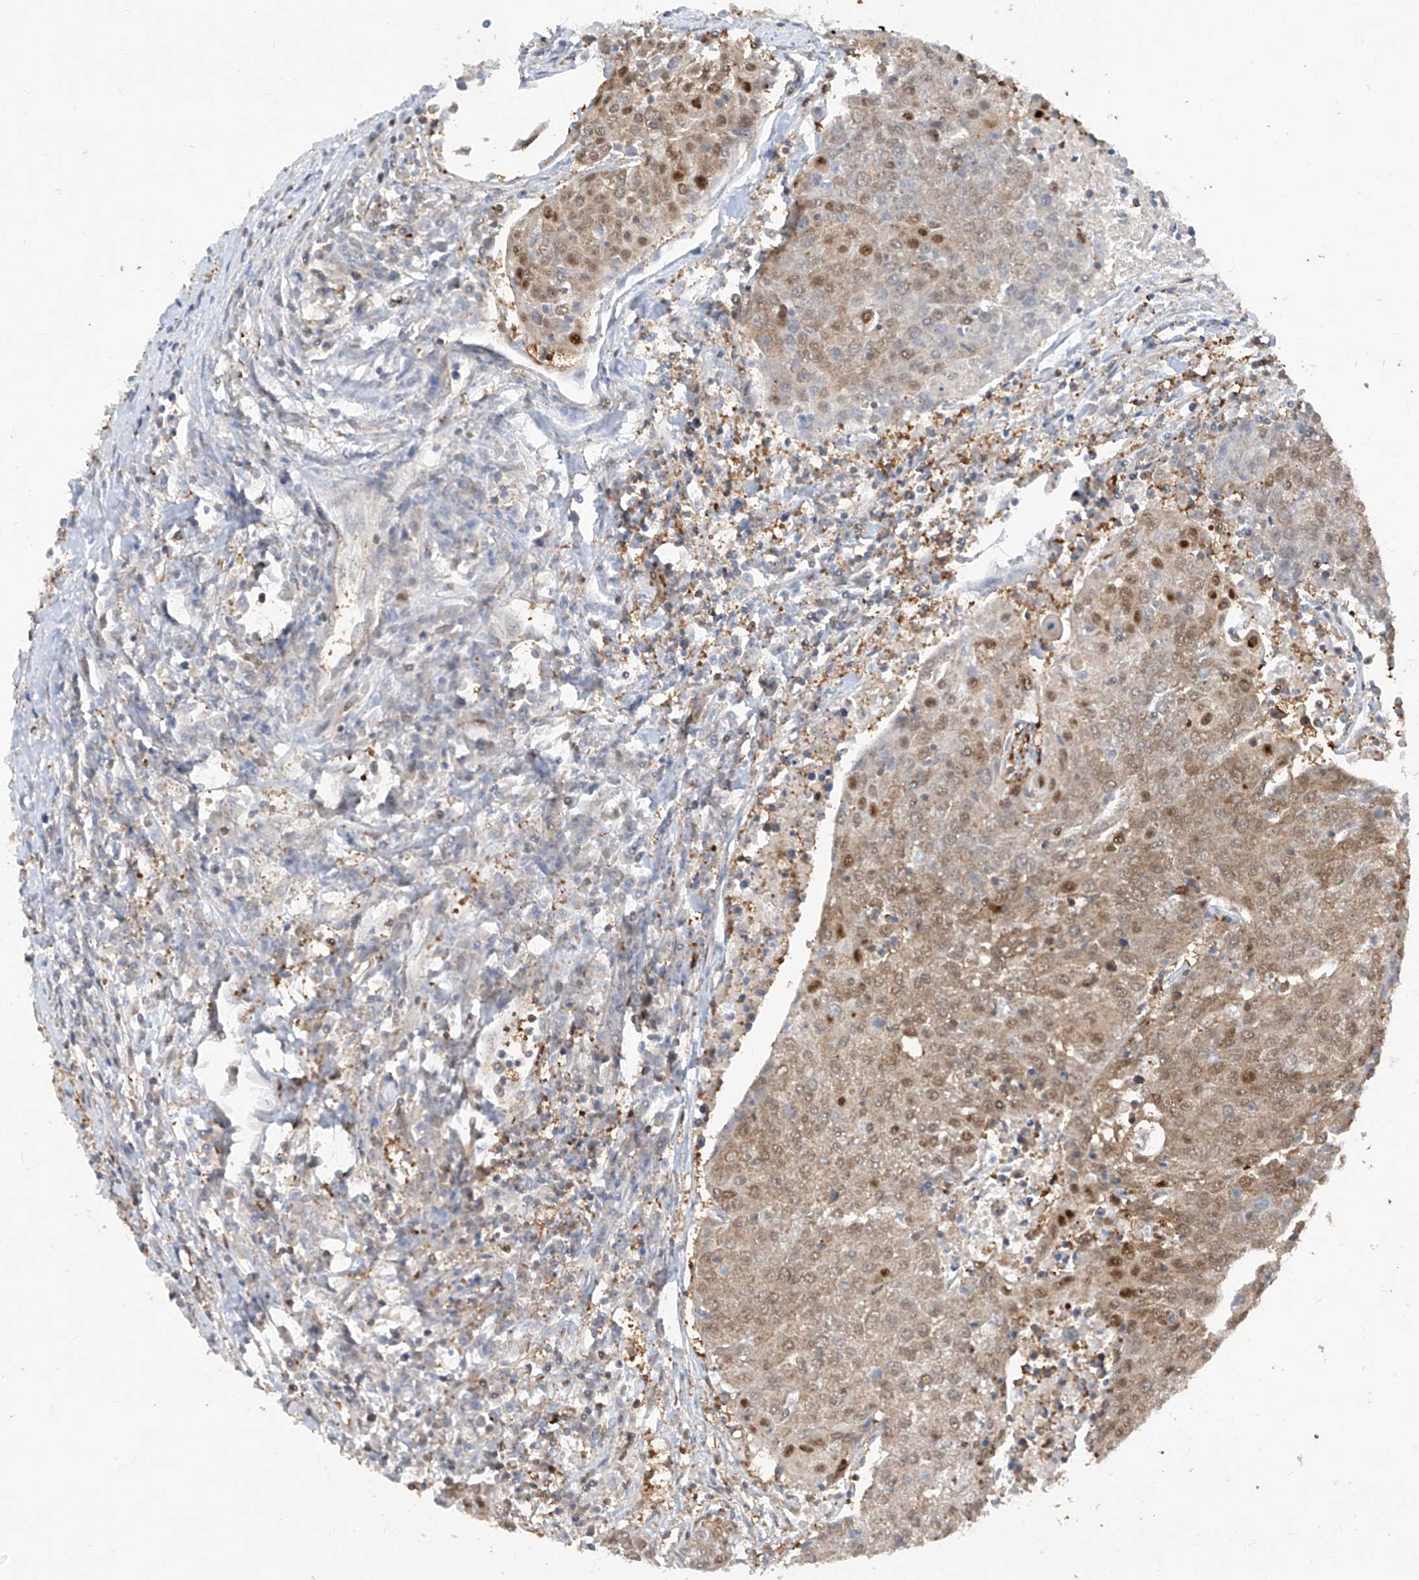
{"staining": {"intensity": "weak", "quantity": ">75%", "location": "cytoplasmic/membranous,nuclear"}, "tissue": "urothelial cancer", "cell_type": "Tumor cells", "image_type": "cancer", "snomed": [{"axis": "morphology", "description": "Urothelial carcinoma, High grade"}, {"axis": "topography", "description": "Urinary bladder"}], "caption": "Immunohistochemical staining of urothelial carcinoma (high-grade) exhibits low levels of weak cytoplasmic/membranous and nuclear positivity in about >75% of tumor cells.", "gene": "ZNF358", "patient": {"sex": "female", "age": 85}}